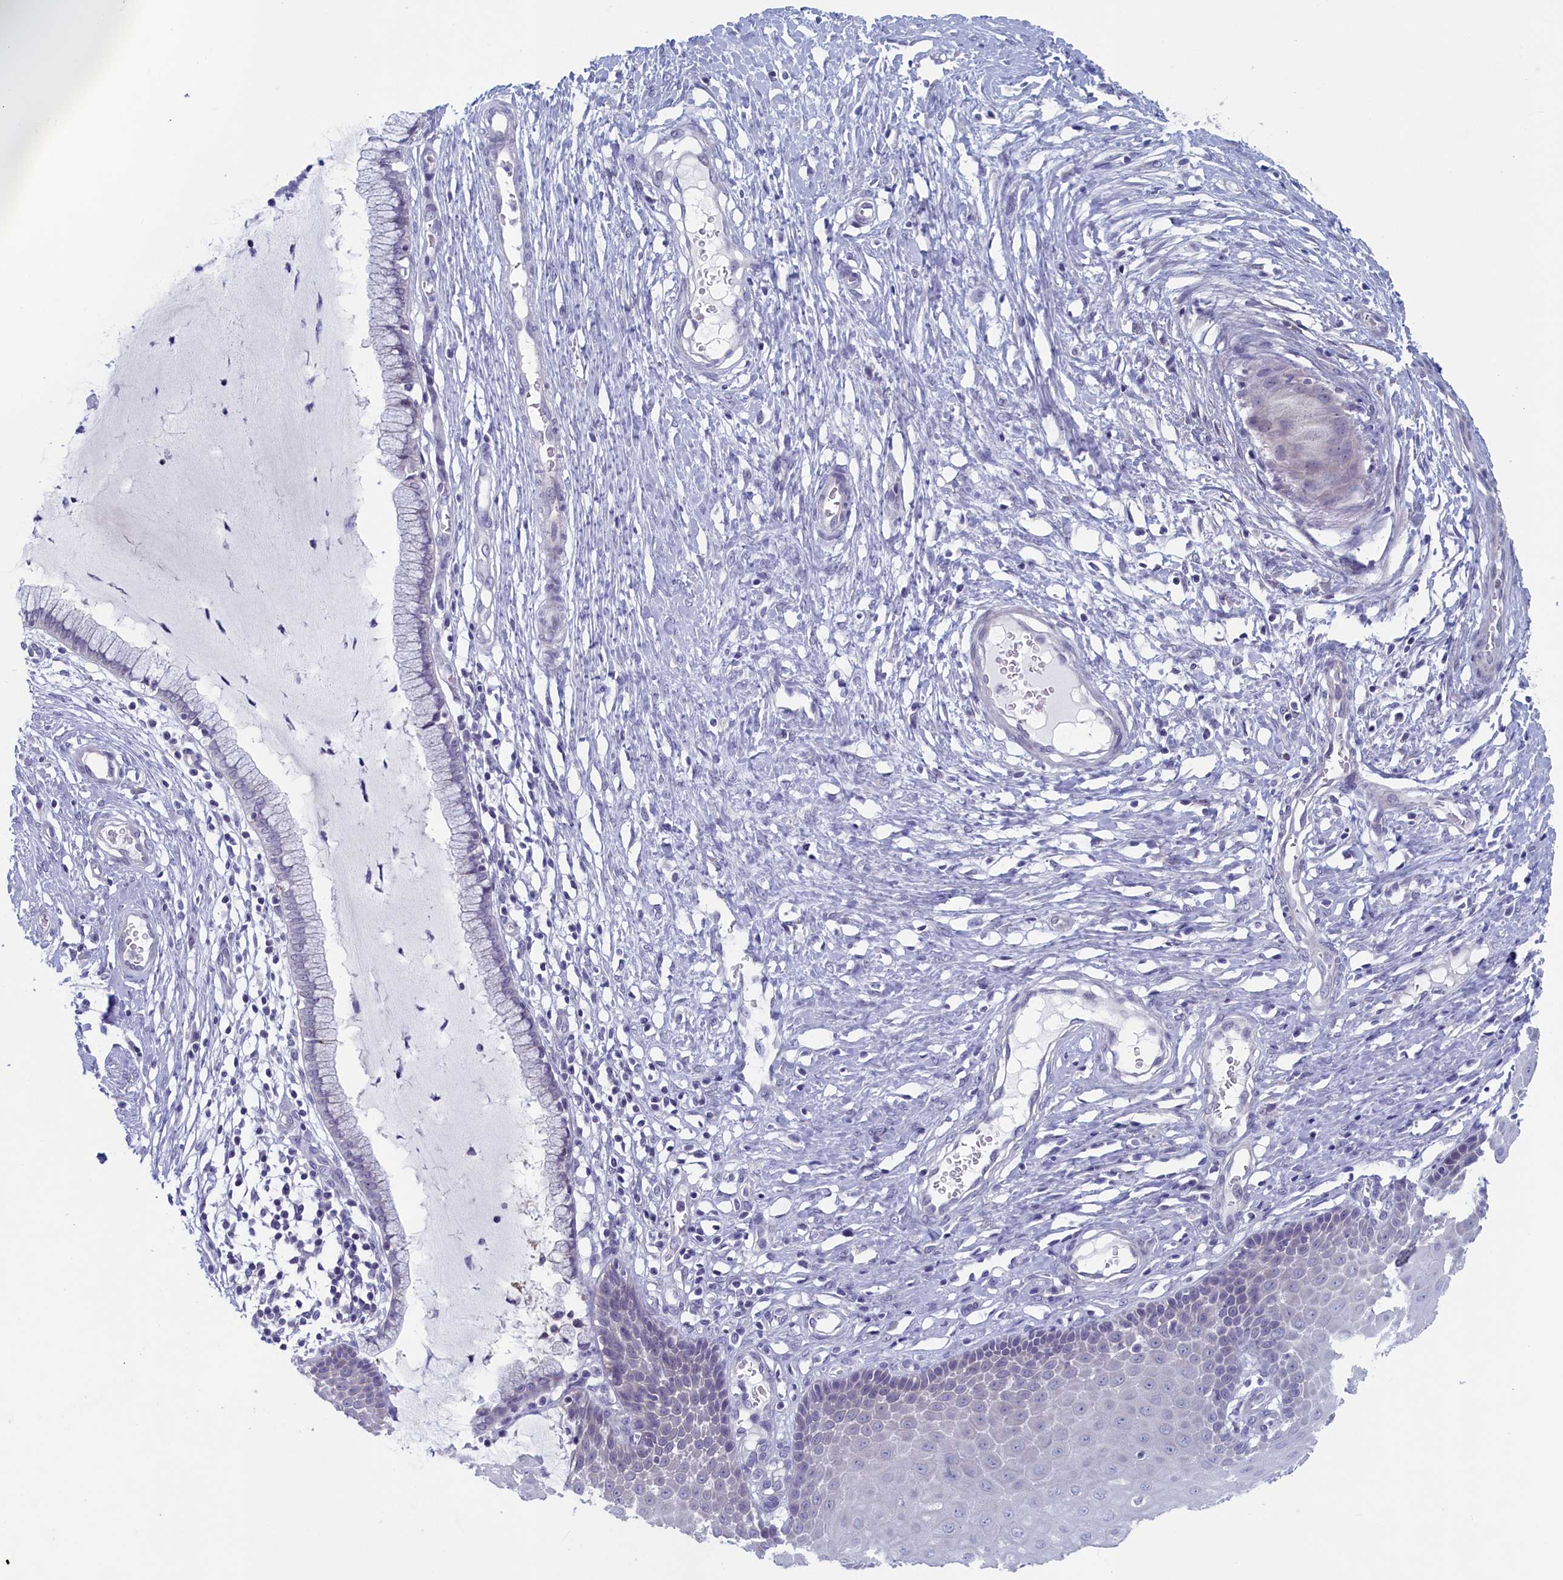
{"staining": {"intensity": "negative", "quantity": "none", "location": "none"}, "tissue": "cervix", "cell_type": "Glandular cells", "image_type": "normal", "snomed": [{"axis": "morphology", "description": "Normal tissue, NOS"}, {"axis": "topography", "description": "Cervix"}], "caption": "IHC of unremarkable human cervix displays no staining in glandular cells.", "gene": "WDR76", "patient": {"sex": "female", "age": 55}}